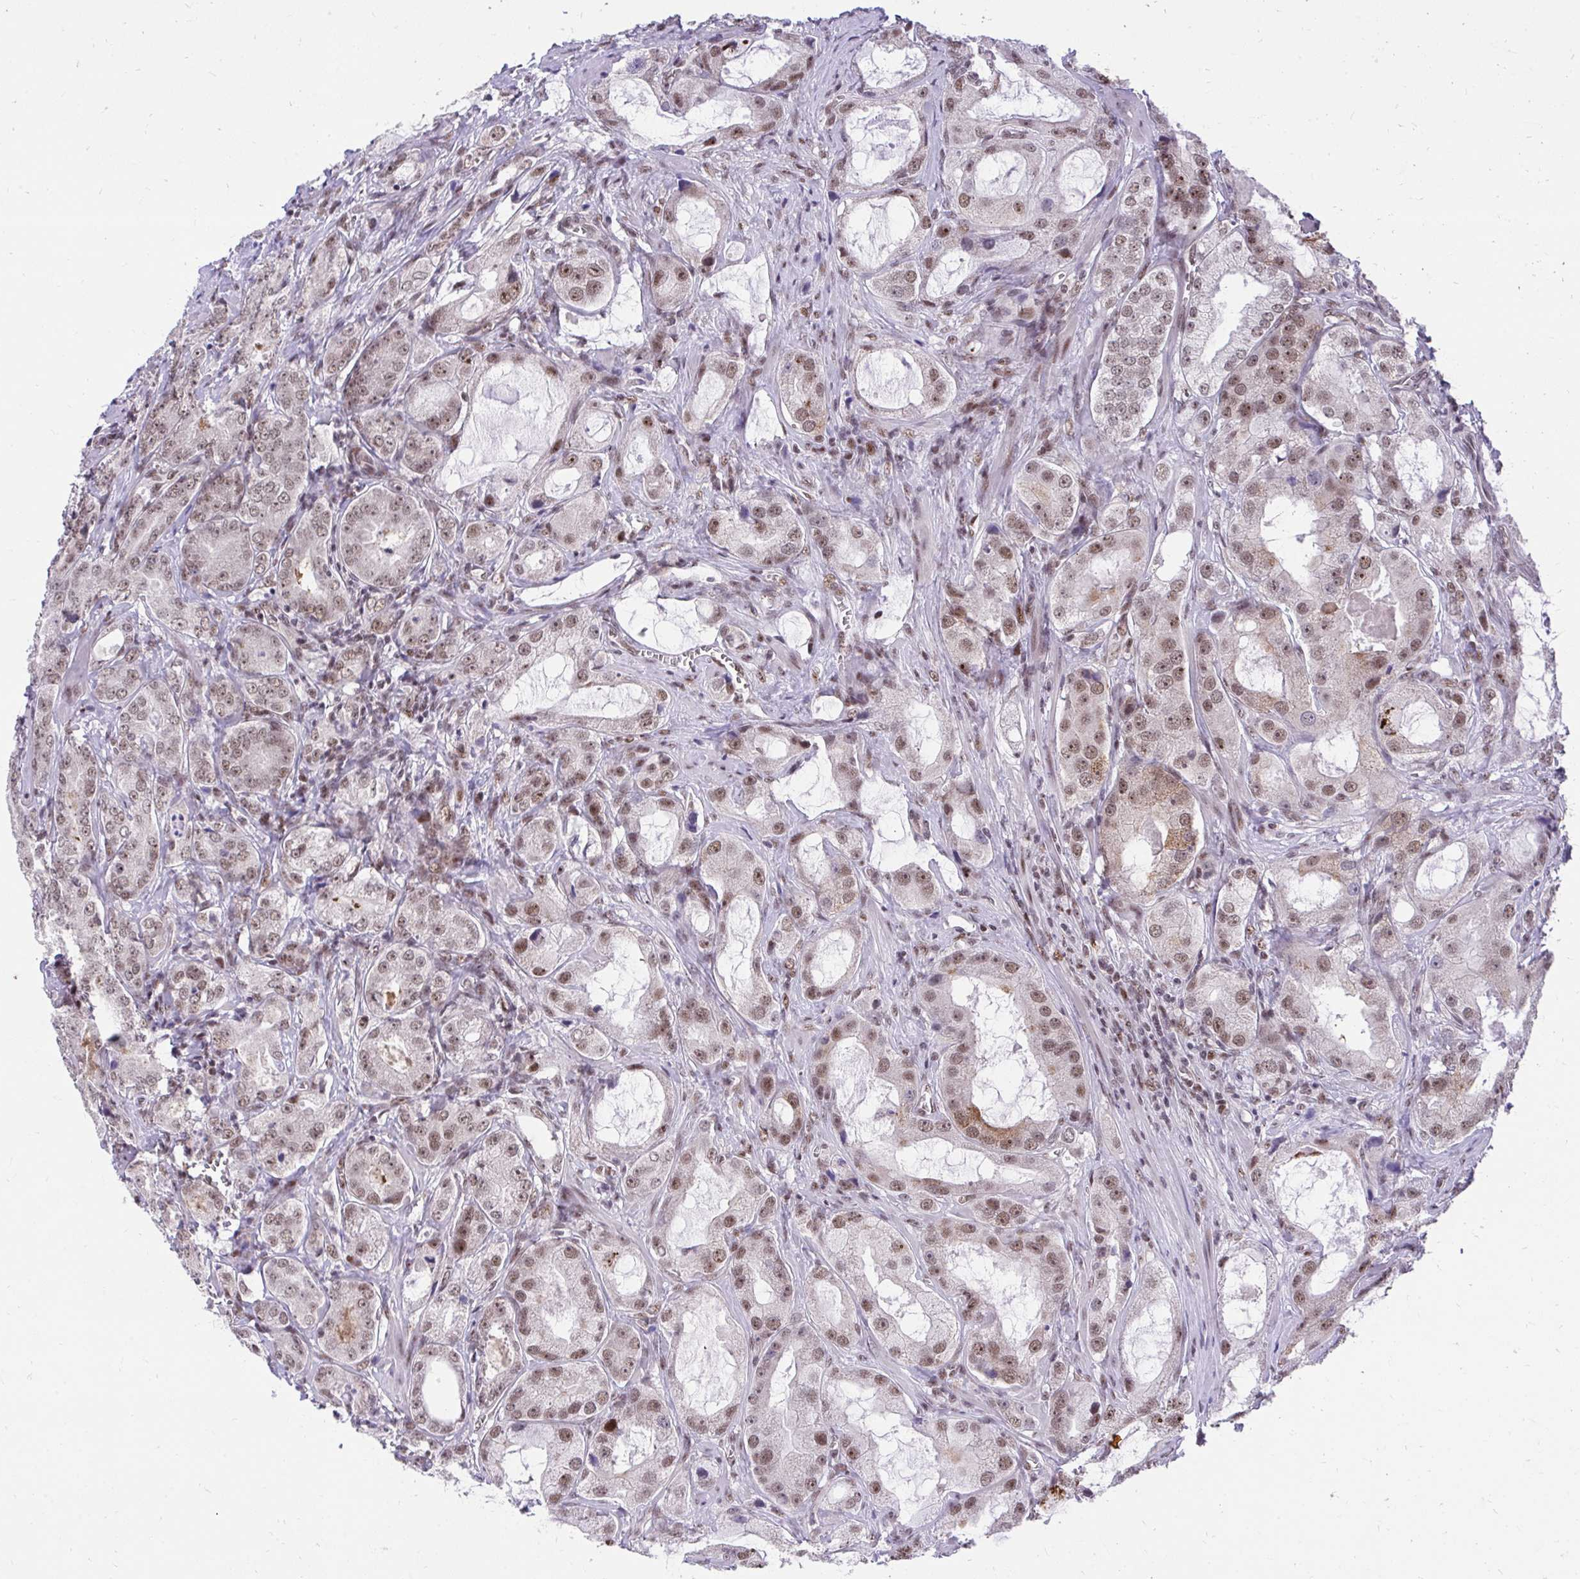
{"staining": {"intensity": "moderate", "quantity": ">75%", "location": "nuclear"}, "tissue": "prostate cancer", "cell_type": "Tumor cells", "image_type": "cancer", "snomed": [{"axis": "morphology", "description": "Adenocarcinoma, High grade"}, {"axis": "topography", "description": "Prostate"}], "caption": "Protein staining of prostate cancer tissue exhibits moderate nuclear positivity in about >75% of tumor cells.", "gene": "HOXA4", "patient": {"sex": "male", "age": 64}}